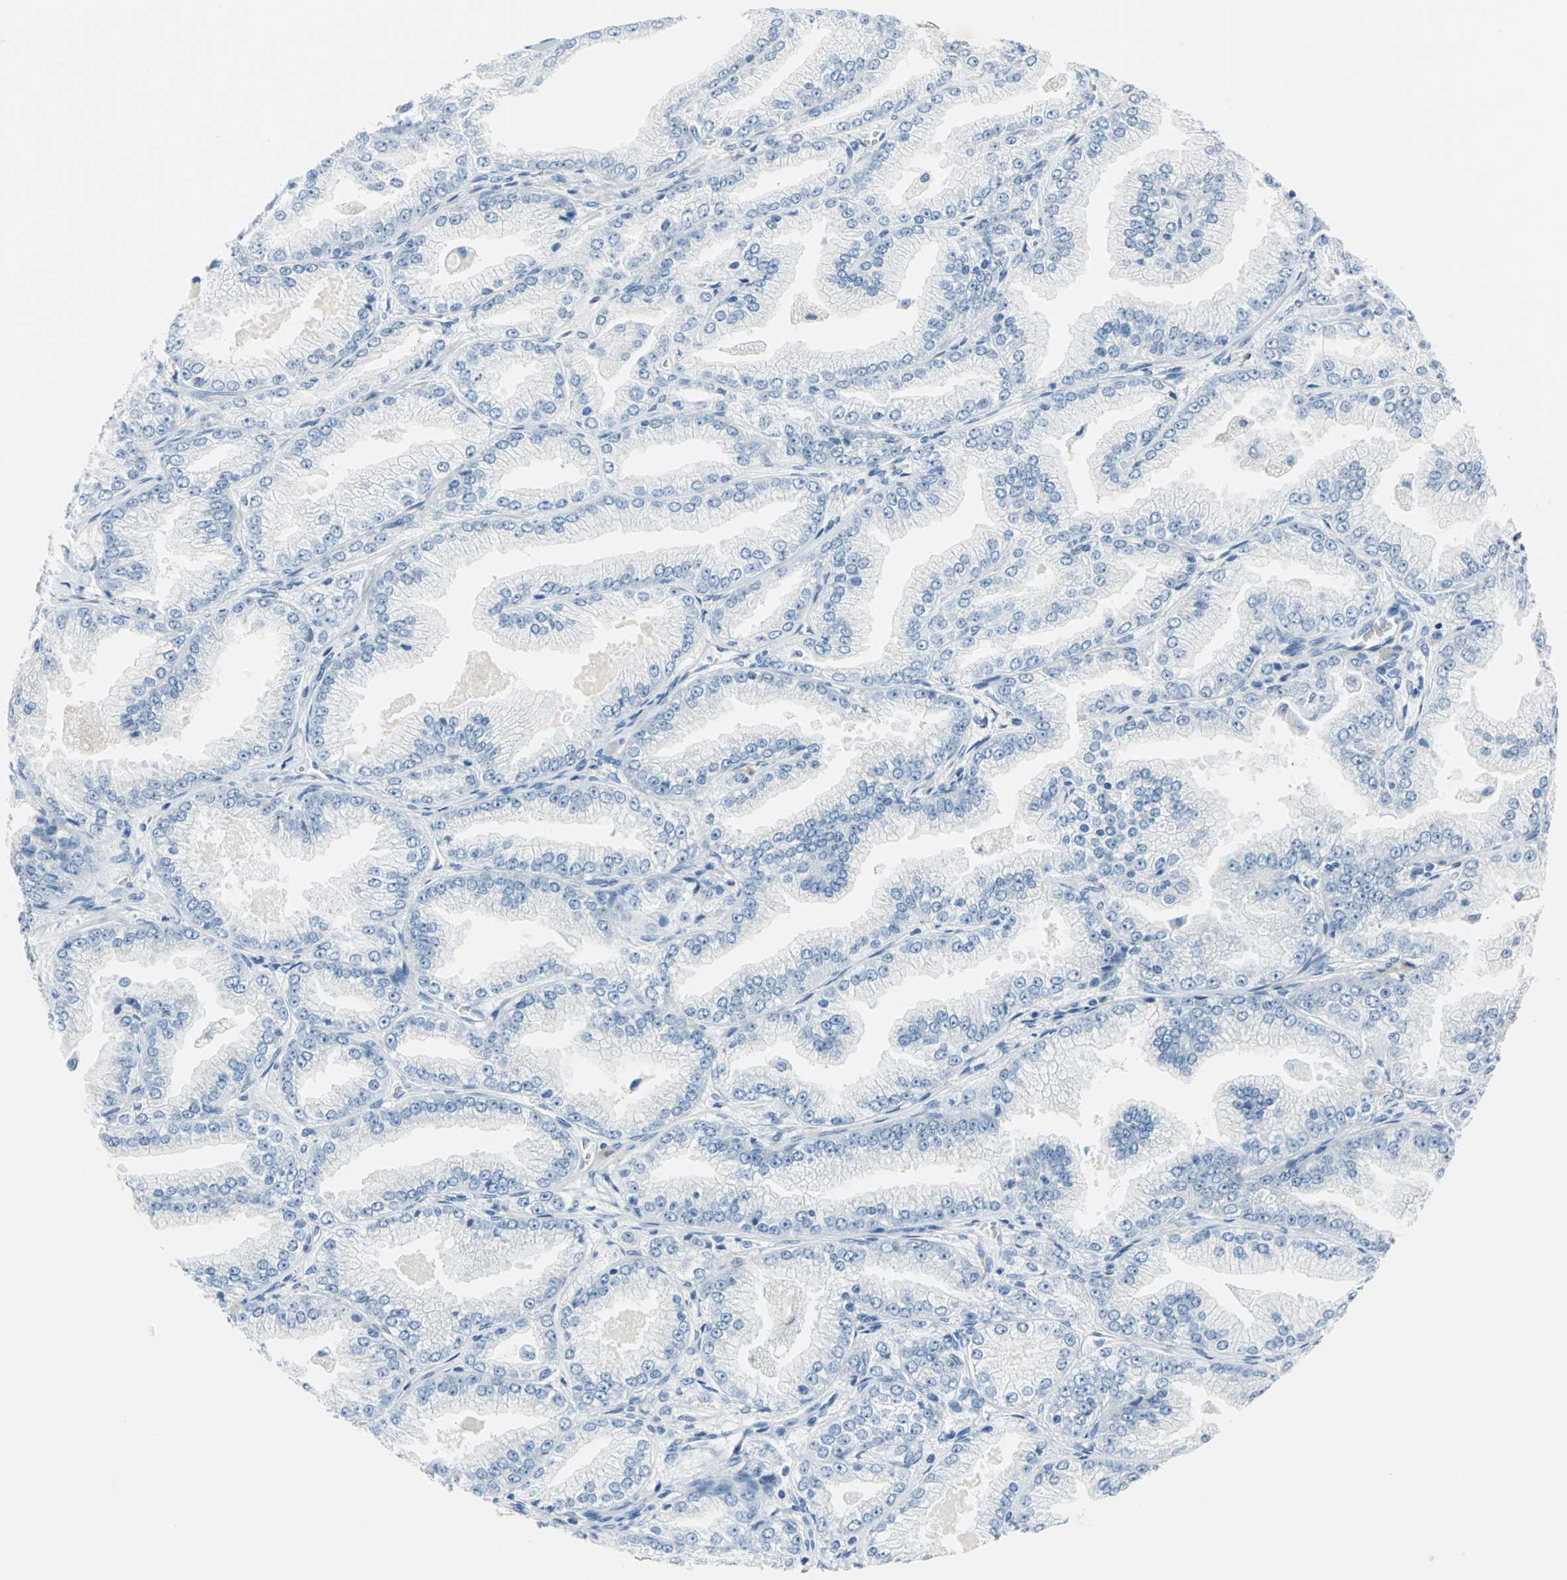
{"staining": {"intensity": "negative", "quantity": "none", "location": "none"}, "tissue": "prostate cancer", "cell_type": "Tumor cells", "image_type": "cancer", "snomed": [{"axis": "morphology", "description": "Adenocarcinoma, High grade"}, {"axis": "topography", "description": "Prostate"}], "caption": "This is a micrograph of immunohistochemistry staining of prostate cancer, which shows no staining in tumor cells.", "gene": "SFN", "patient": {"sex": "male", "age": 61}}